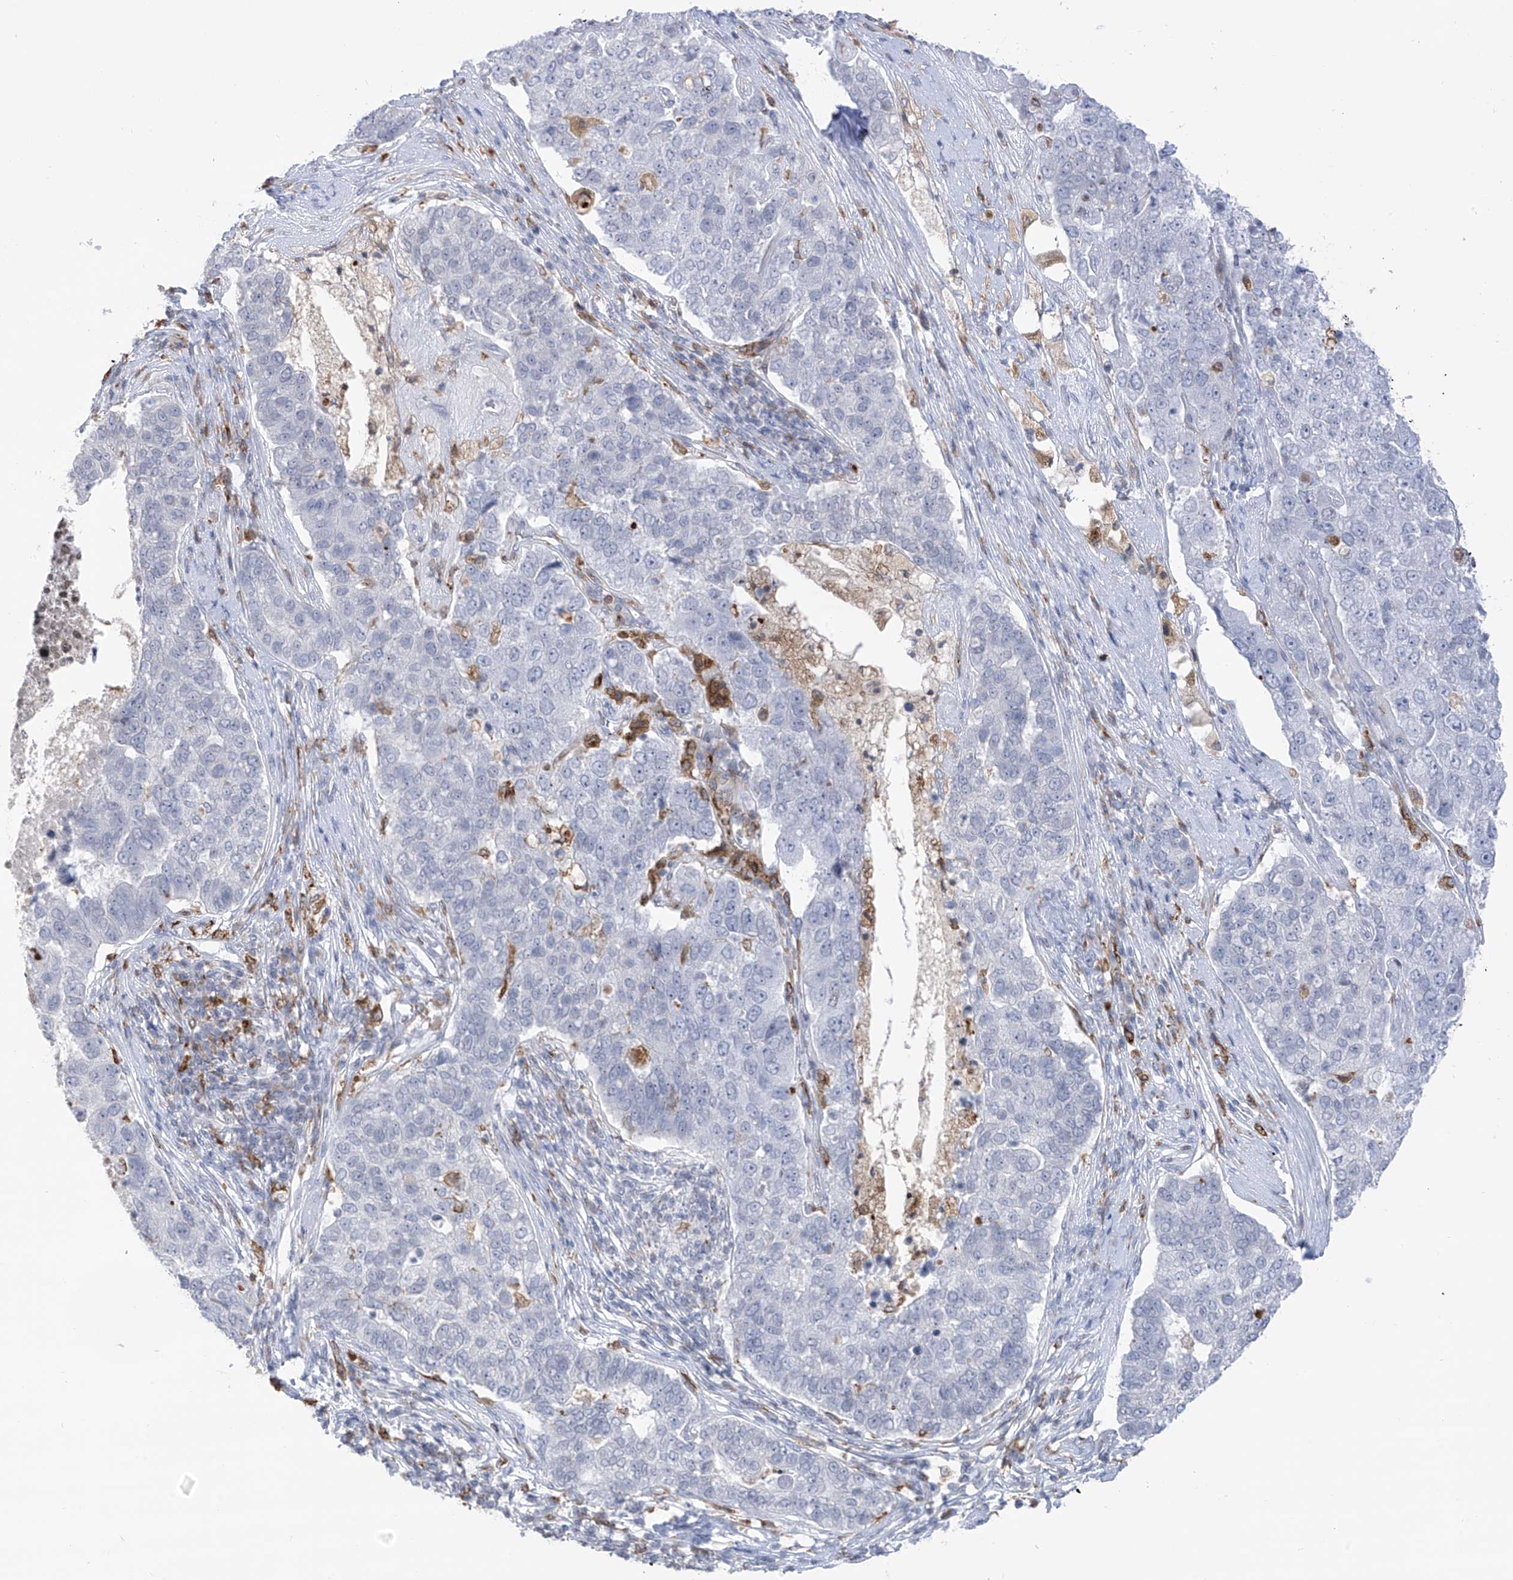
{"staining": {"intensity": "negative", "quantity": "none", "location": "none"}, "tissue": "pancreatic cancer", "cell_type": "Tumor cells", "image_type": "cancer", "snomed": [{"axis": "morphology", "description": "Adenocarcinoma, NOS"}, {"axis": "topography", "description": "Pancreas"}], "caption": "Pancreatic adenocarcinoma was stained to show a protein in brown. There is no significant staining in tumor cells.", "gene": "TBXAS1", "patient": {"sex": "female", "age": 61}}